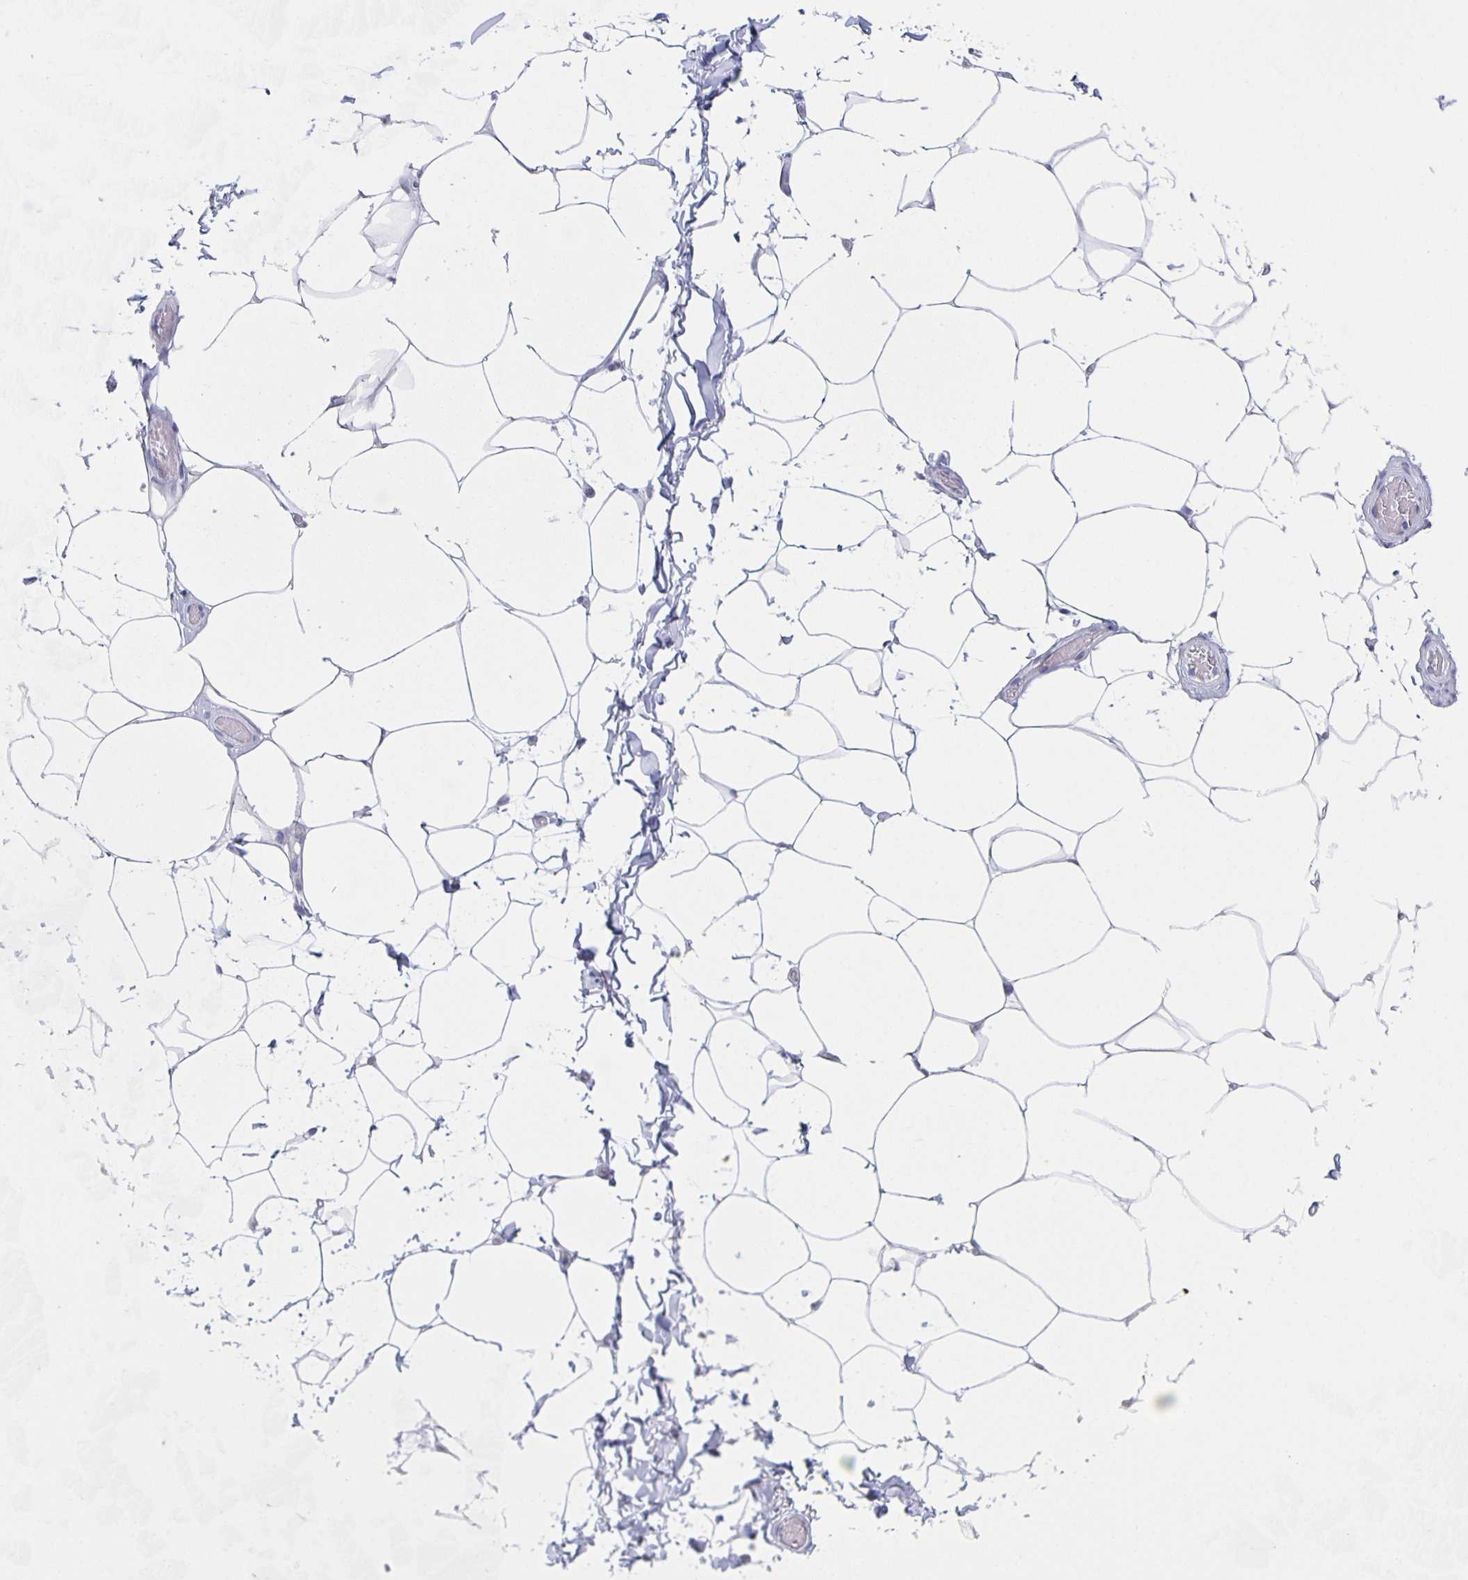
{"staining": {"intensity": "negative", "quantity": "none", "location": "none"}, "tissue": "adipose tissue", "cell_type": "Adipocytes", "image_type": "normal", "snomed": [{"axis": "morphology", "description": "Normal tissue, NOS"}, {"axis": "topography", "description": "Soft tissue"}, {"axis": "topography", "description": "Adipose tissue"}, {"axis": "topography", "description": "Vascular tissue"}, {"axis": "topography", "description": "Peripheral nerve tissue"}], "caption": "There is no significant staining in adipocytes of adipose tissue. Nuclei are stained in blue.", "gene": "CCDC17", "patient": {"sex": "male", "age": 29}}